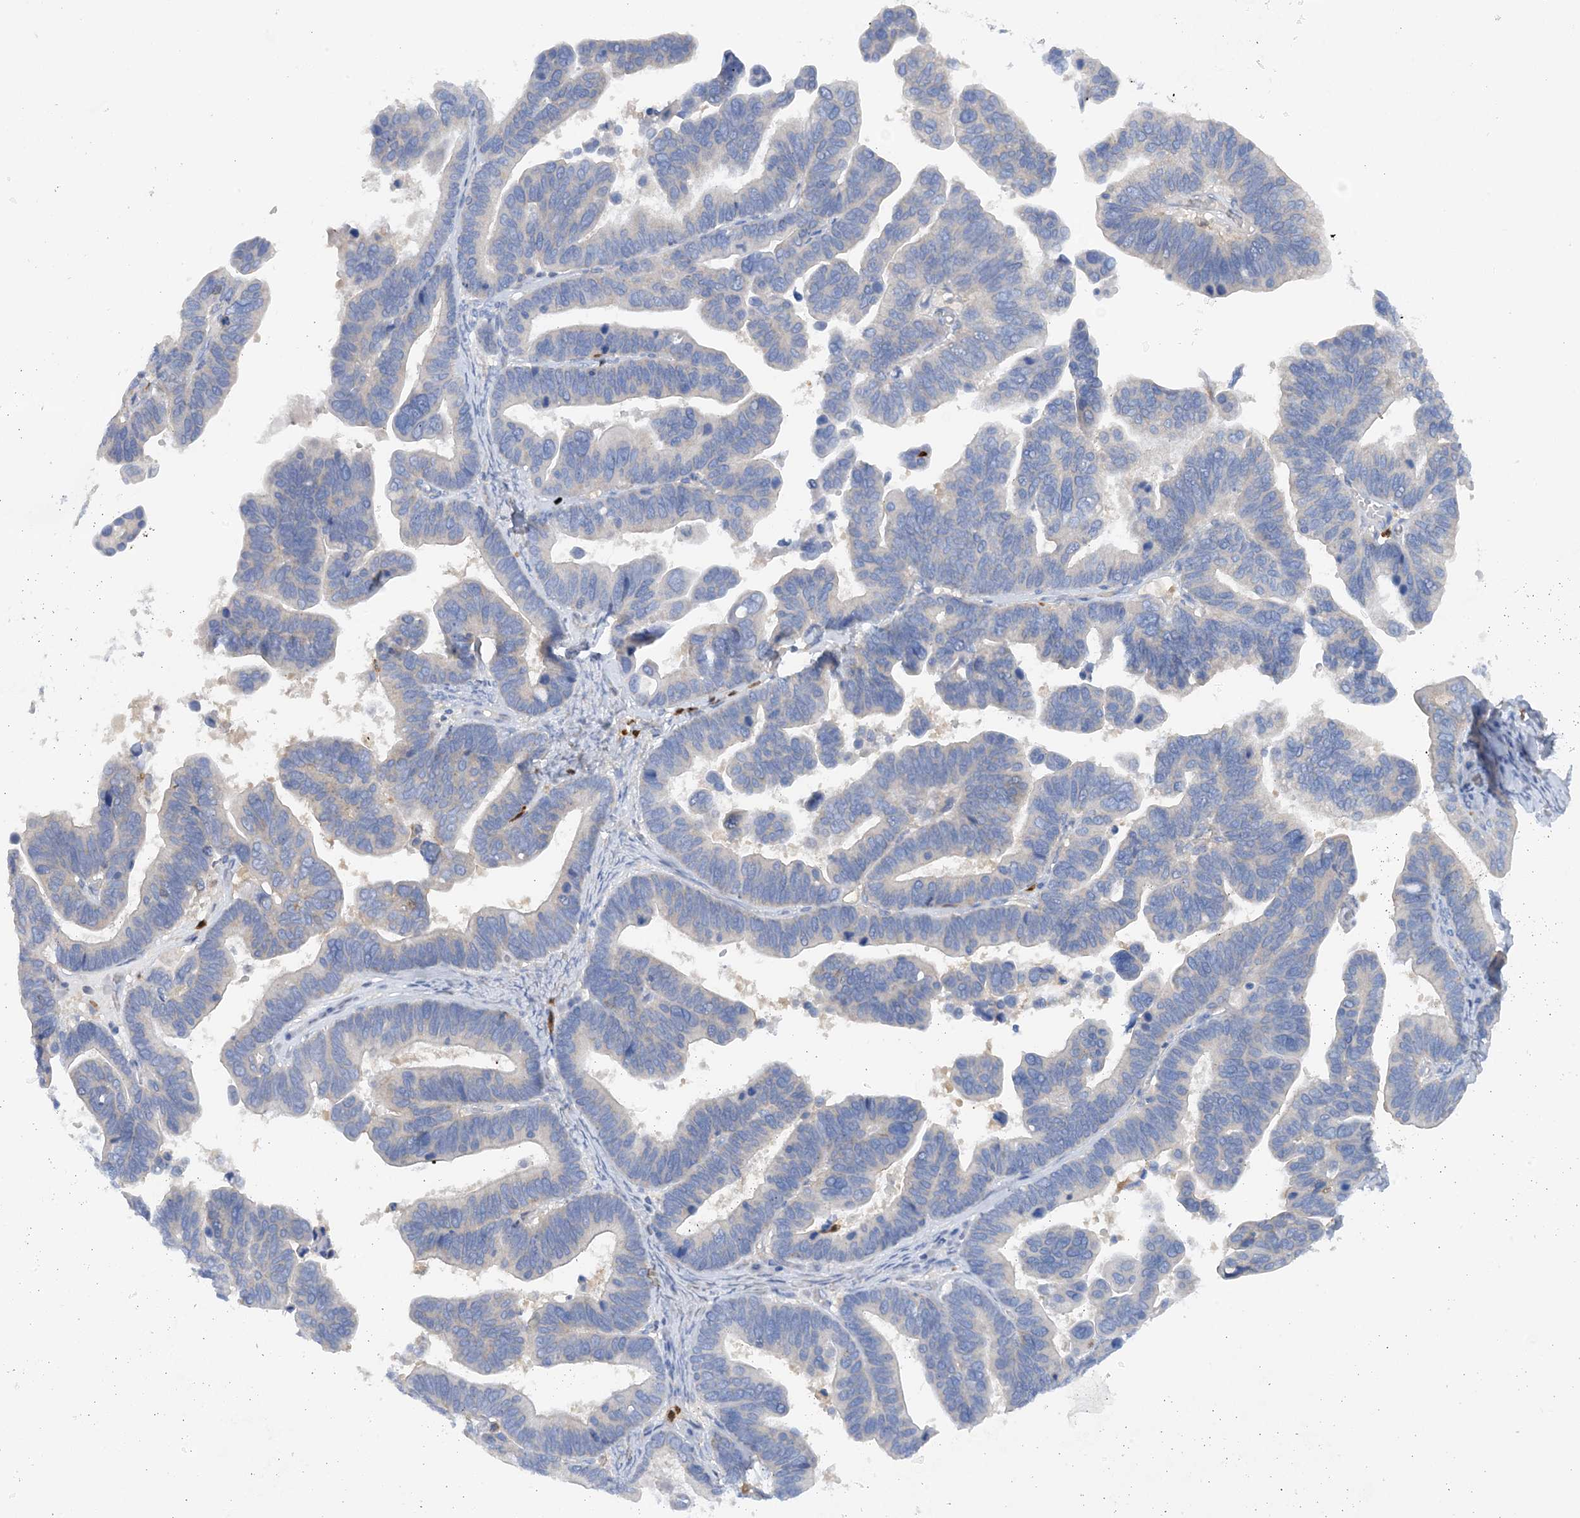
{"staining": {"intensity": "negative", "quantity": "none", "location": "none"}, "tissue": "ovarian cancer", "cell_type": "Tumor cells", "image_type": "cancer", "snomed": [{"axis": "morphology", "description": "Cystadenocarcinoma, serous, NOS"}, {"axis": "topography", "description": "Ovary"}], "caption": "Ovarian cancer was stained to show a protein in brown. There is no significant positivity in tumor cells.", "gene": "PHACTR2", "patient": {"sex": "female", "age": 56}}